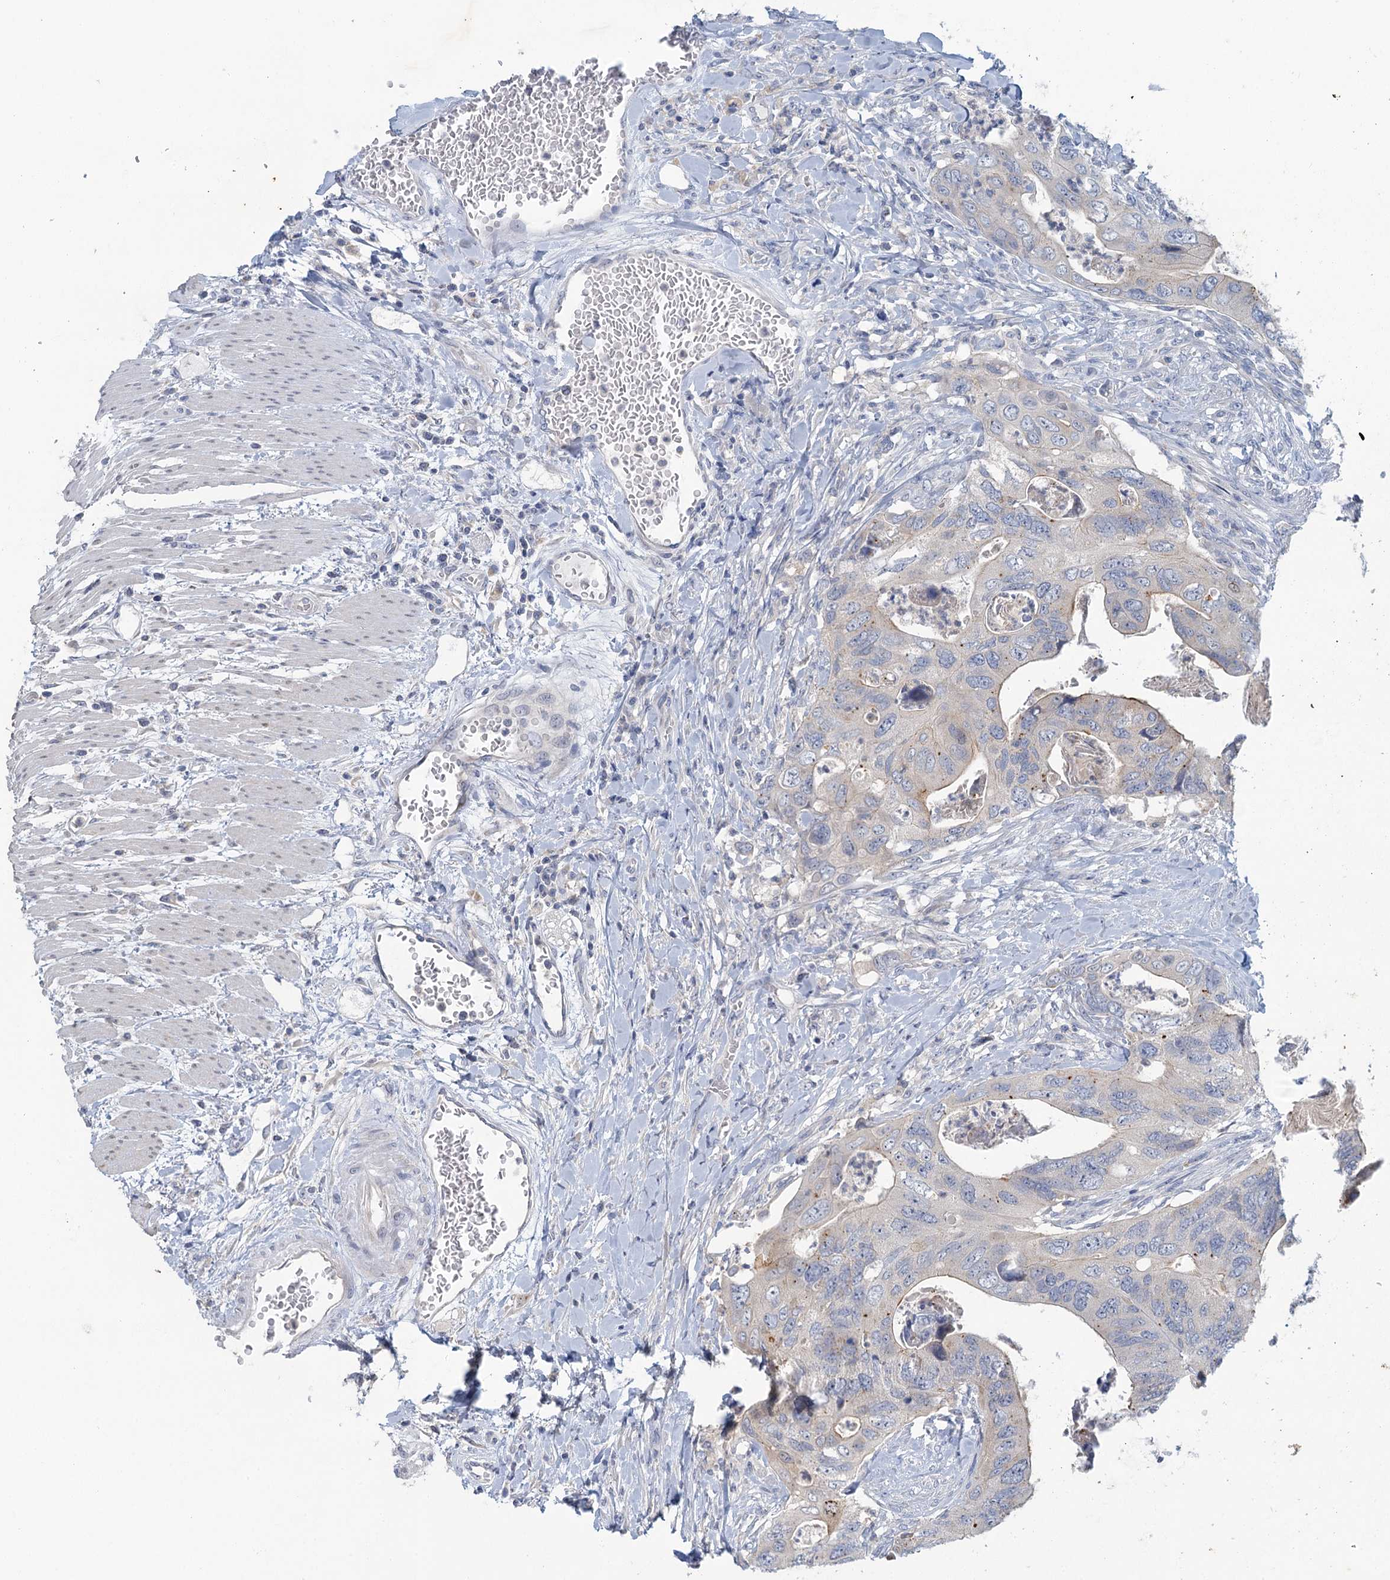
{"staining": {"intensity": "weak", "quantity": "<25%", "location": "cytoplasmic/membranous"}, "tissue": "colorectal cancer", "cell_type": "Tumor cells", "image_type": "cancer", "snomed": [{"axis": "morphology", "description": "Adenocarcinoma, NOS"}, {"axis": "topography", "description": "Rectum"}], "caption": "High power microscopy image of an immunohistochemistry (IHC) image of adenocarcinoma (colorectal), revealing no significant positivity in tumor cells. The staining is performed using DAB brown chromogen with nuclei counter-stained in using hematoxylin.", "gene": "MYO7B", "patient": {"sex": "male", "age": 63}}